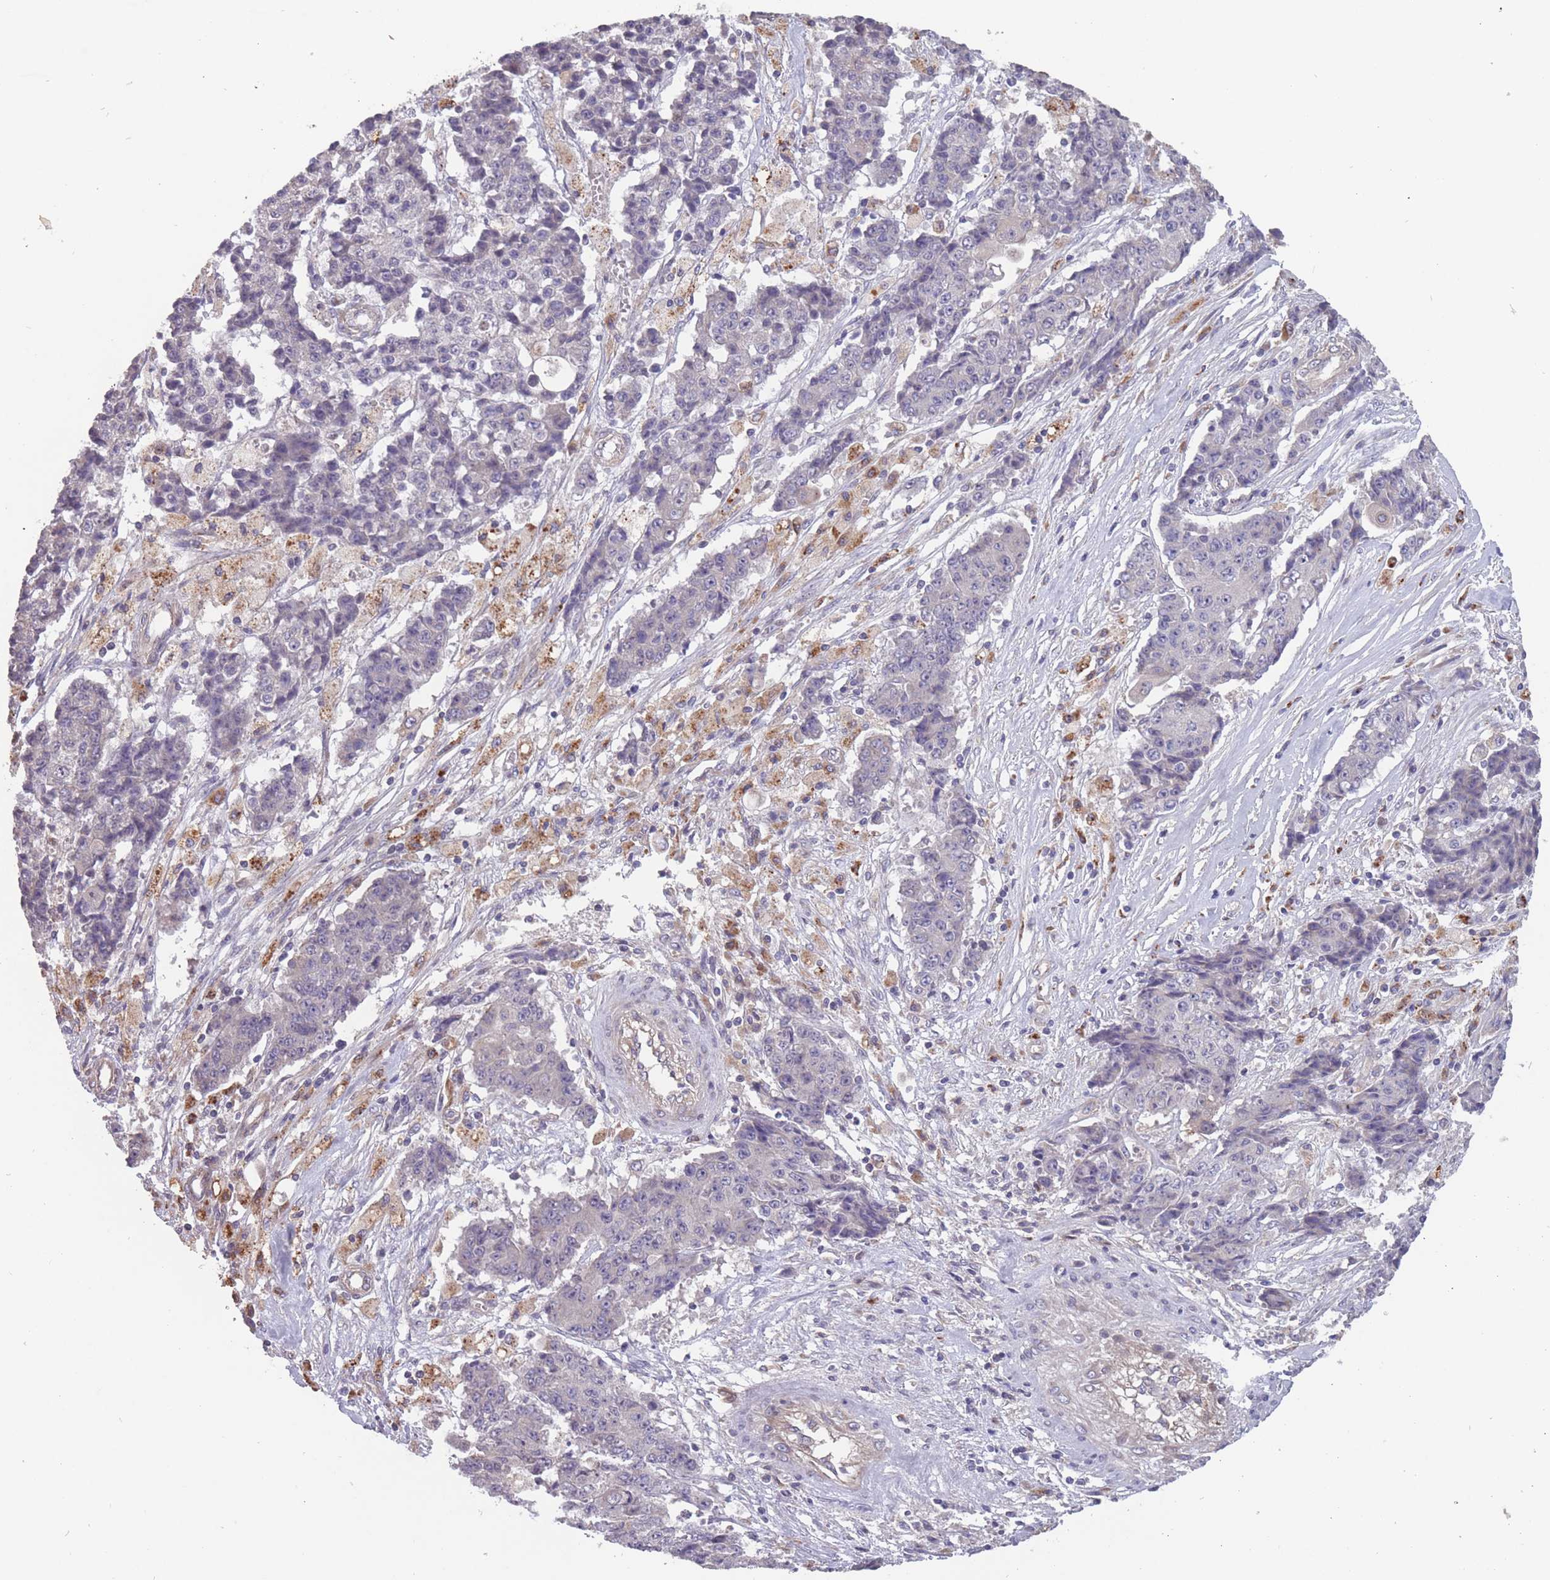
{"staining": {"intensity": "negative", "quantity": "none", "location": "none"}, "tissue": "ovarian cancer", "cell_type": "Tumor cells", "image_type": "cancer", "snomed": [{"axis": "morphology", "description": "Carcinoma, endometroid"}, {"axis": "topography", "description": "Ovary"}], "caption": "Tumor cells are negative for protein expression in human ovarian cancer.", "gene": "ITPKC", "patient": {"sex": "female", "age": 42}}